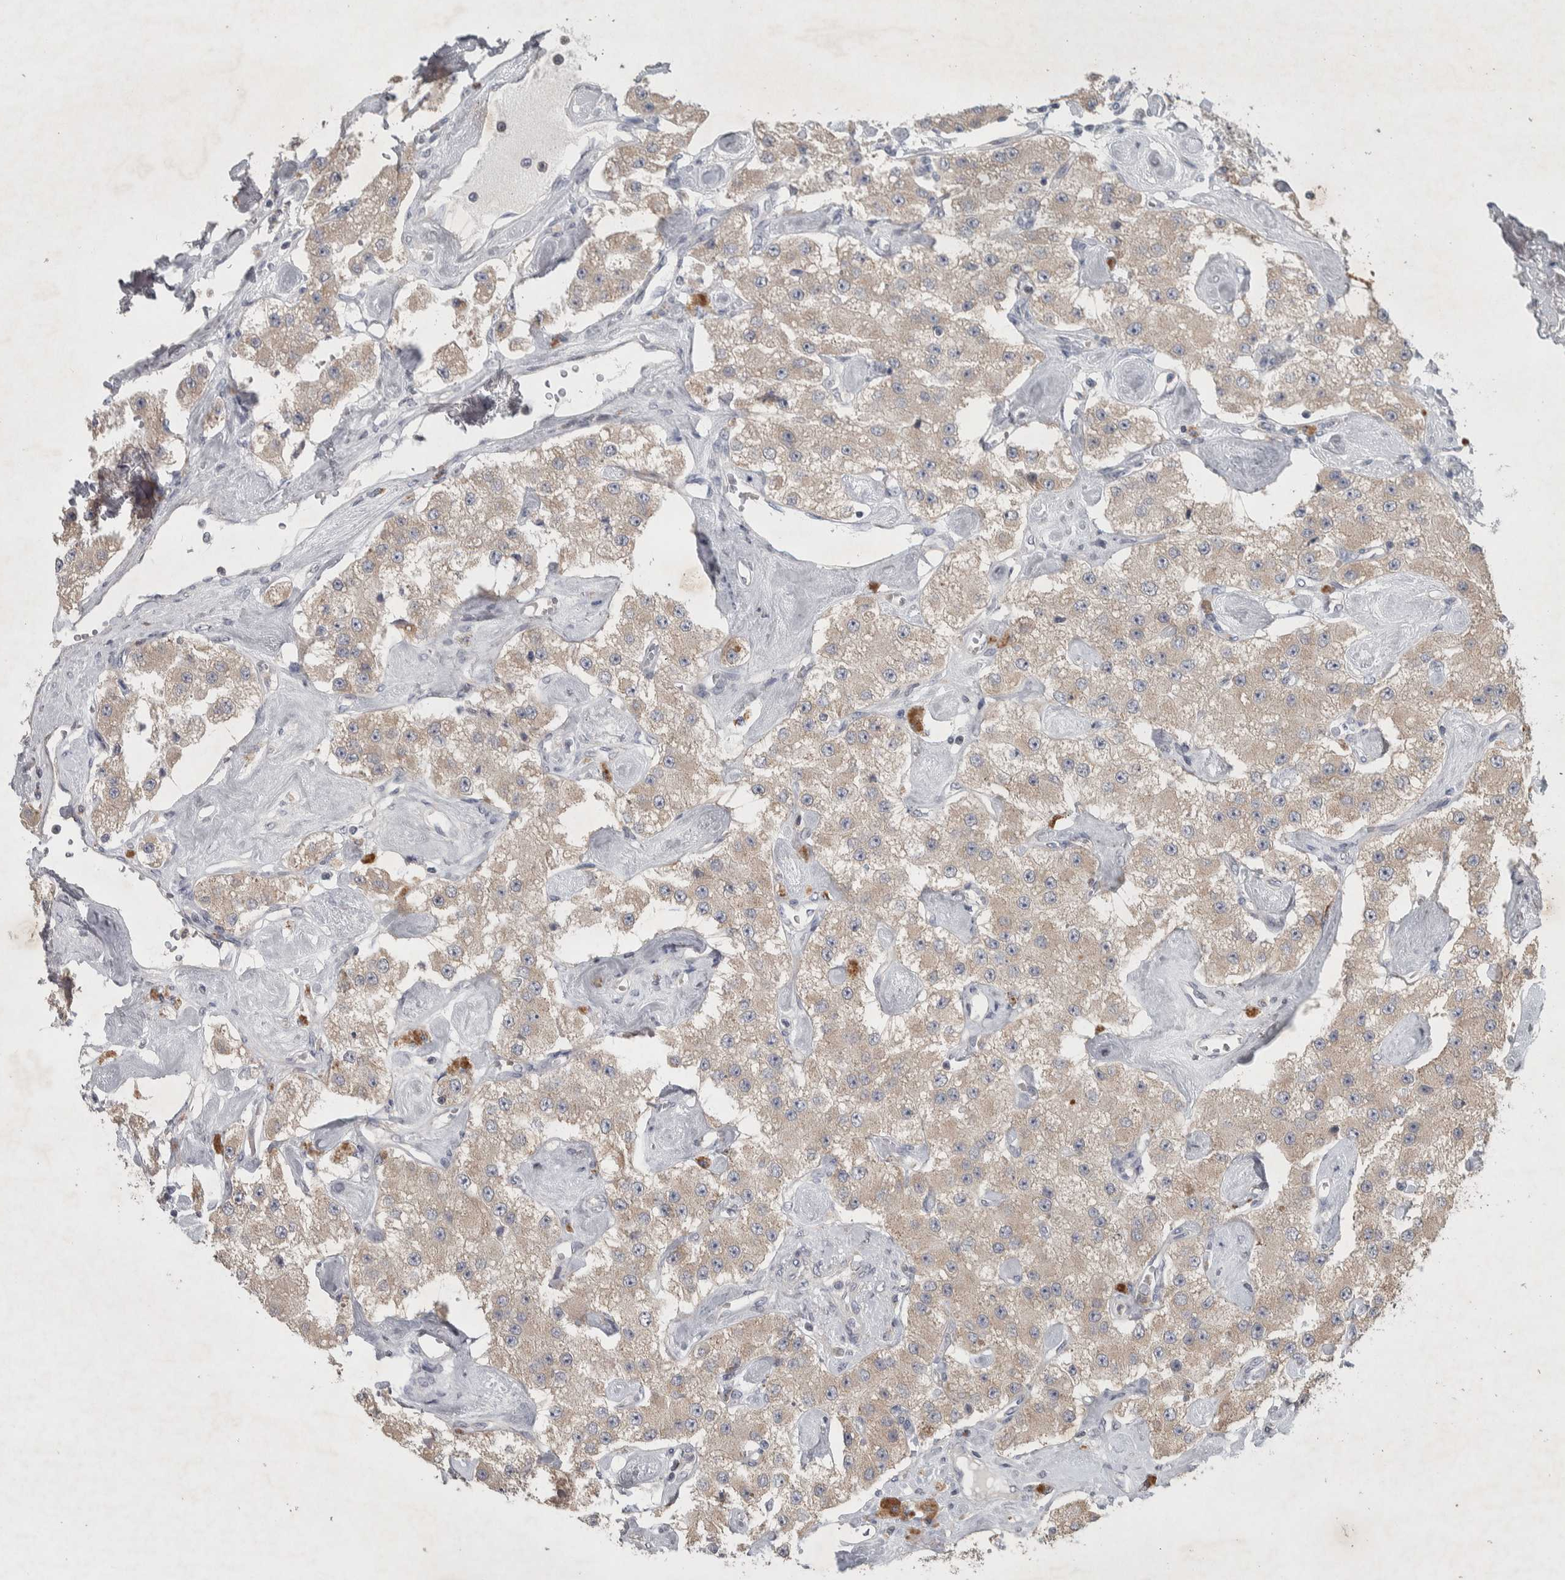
{"staining": {"intensity": "weak", "quantity": ">75%", "location": "cytoplasmic/membranous"}, "tissue": "carcinoid", "cell_type": "Tumor cells", "image_type": "cancer", "snomed": [{"axis": "morphology", "description": "Carcinoid, malignant, NOS"}, {"axis": "topography", "description": "Pancreas"}], "caption": "This photomicrograph displays carcinoid (malignant) stained with immunohistochemistry to label a protein in brown. The cytoplasmic/membranous of tumor cells show weak positivity for the protein. Nuclei are counter-stained blue.", "gene": "SRP68", "patient": {"sex": "male", "age": 41}}